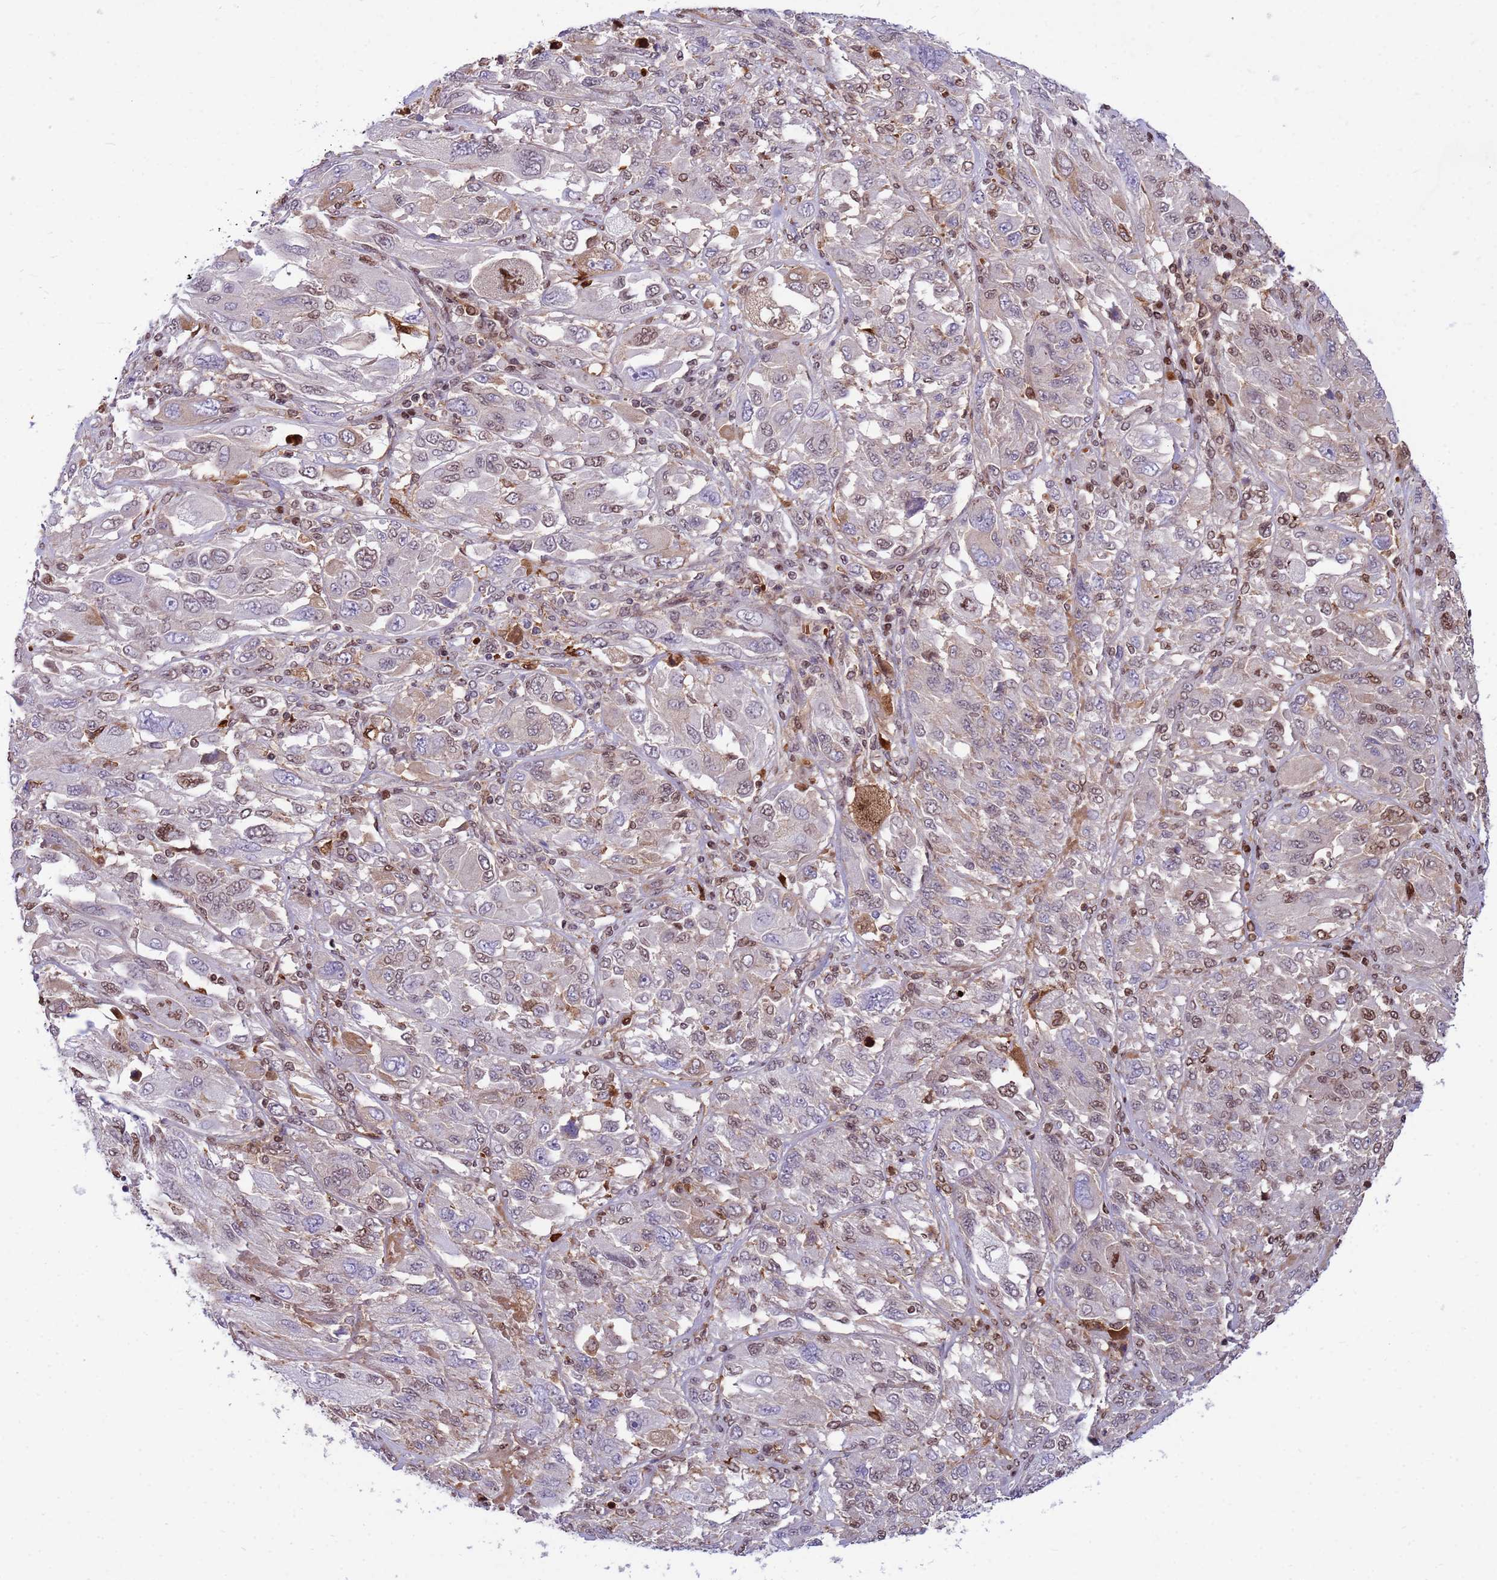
{"staining": {"intensity": "moderate", "quantity": "<25%", "location": "nuclear"}, "tissue": "melanoma", "cell_type": "Tumor cells", "image_type": "cancer", "snomed": [{"axis": "morphology", "description": "Malignant melanoma, NOS"}, {"axis": "topography", "description": "Skin"}], "caption": "Malignant melanoma stained with a brown dye exhibits moderate nuclear positive expression in about <25% of tumor cells.", "gene": "ORM1", "patient": {"sex": "female", "age": 91}}